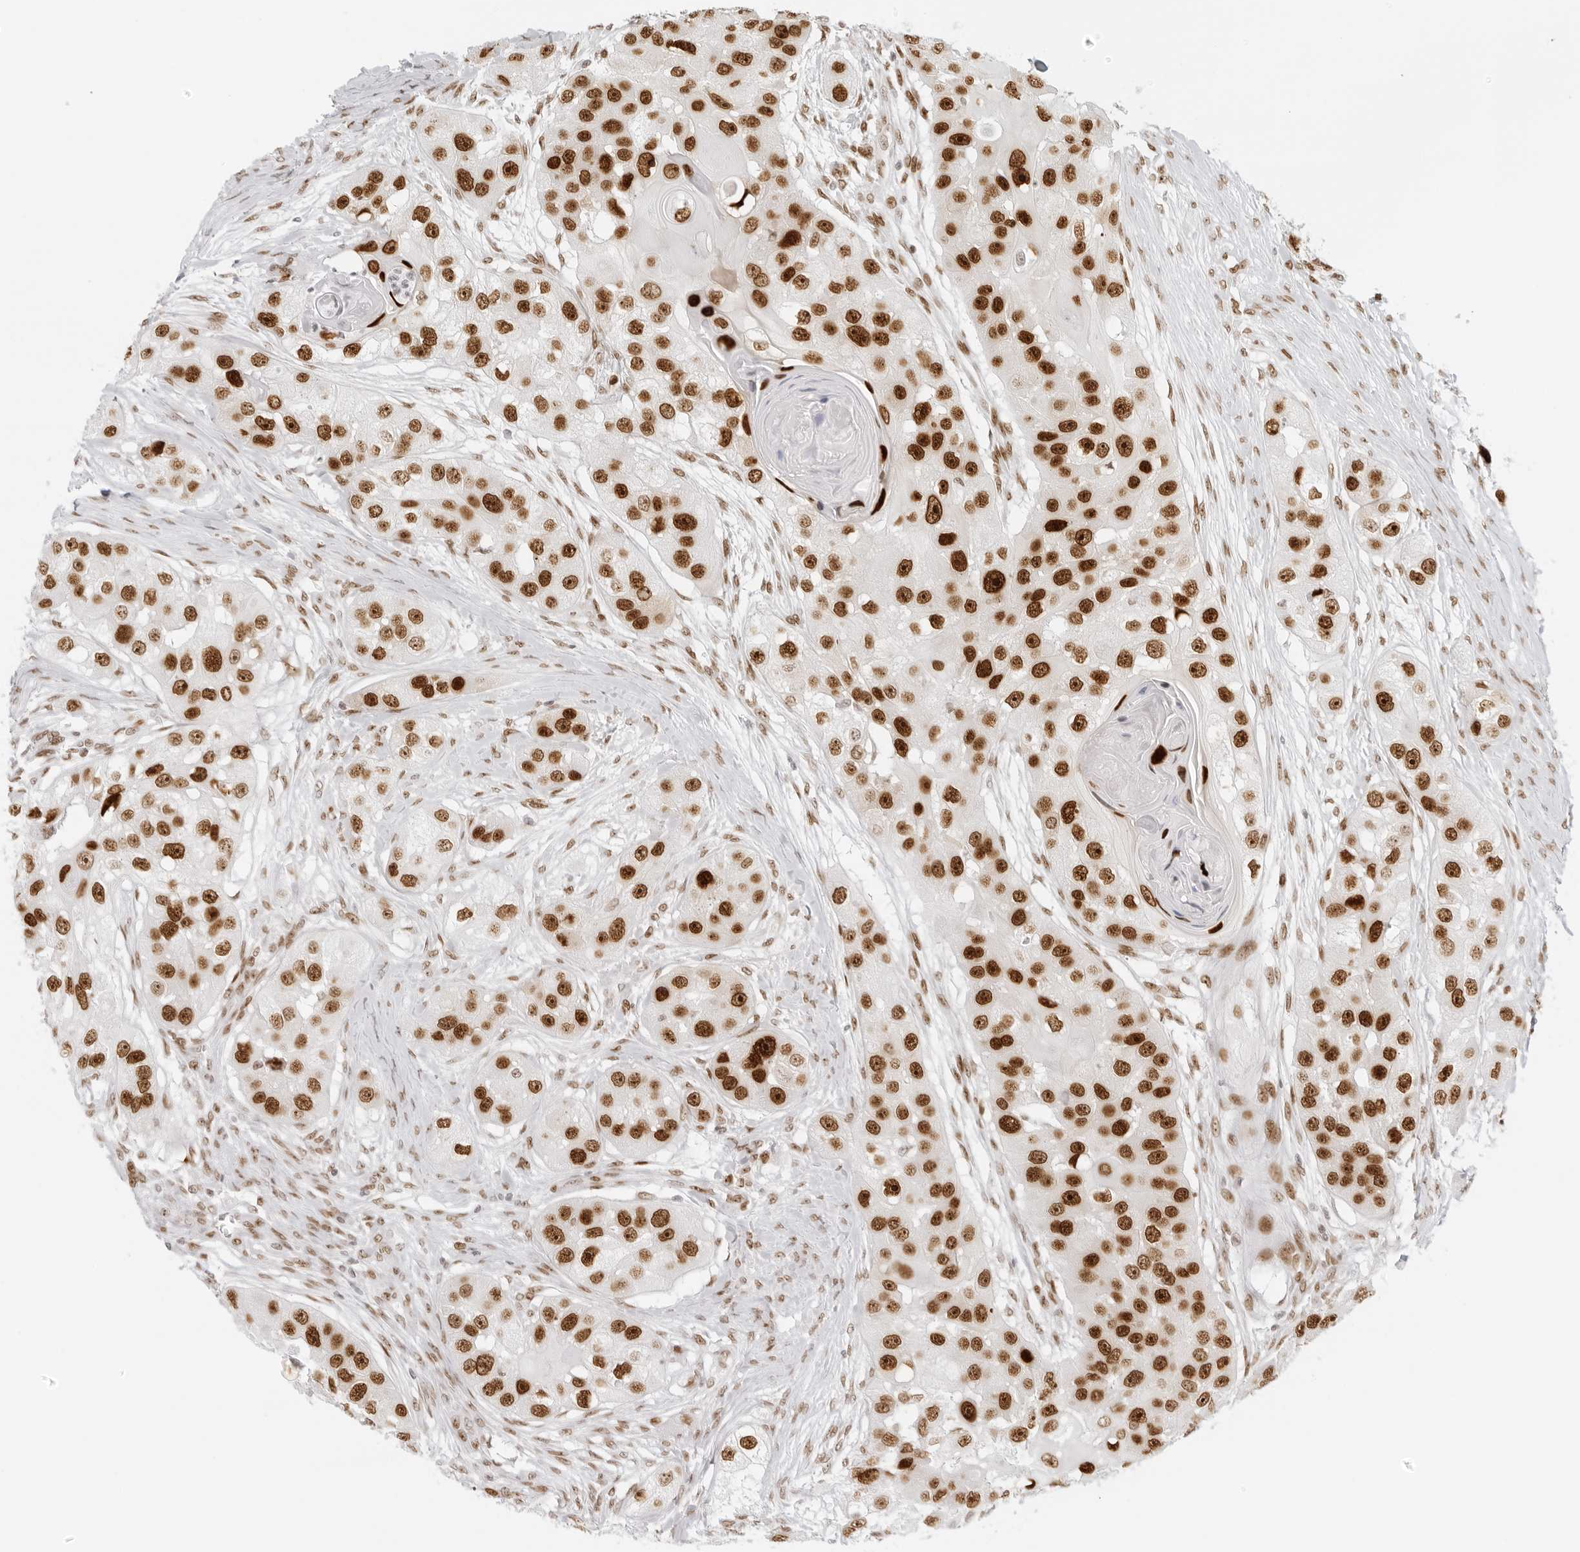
{"staining": {"intensity": "strong", "quantity": ">75%", "location": "nuclear"}, "tissue": "head and neck cancer", "cell_type": "Tumor cells", "image_type": "cancer", "snomed": [{"axis": "morphology", "description": "Normal tissue, NOS"}, {"axis": "morphology", "description": "Squamous cell carcinoma, NOS"}, {"axis": "topography", "description": "Skeletal muscle"}, {"axis": "topography", "description": "Head-Neck"}], "caption": "Immunohistochemistry (IHC) (DAB (3,3'-diaminobenzidine)) staining of human head and neck squamous cell carcinoma shows strong nuclear protein staining in about >75% of tumor cells.", "gene": "RCC1", "patient": {"sex": "male", "age": 51}}